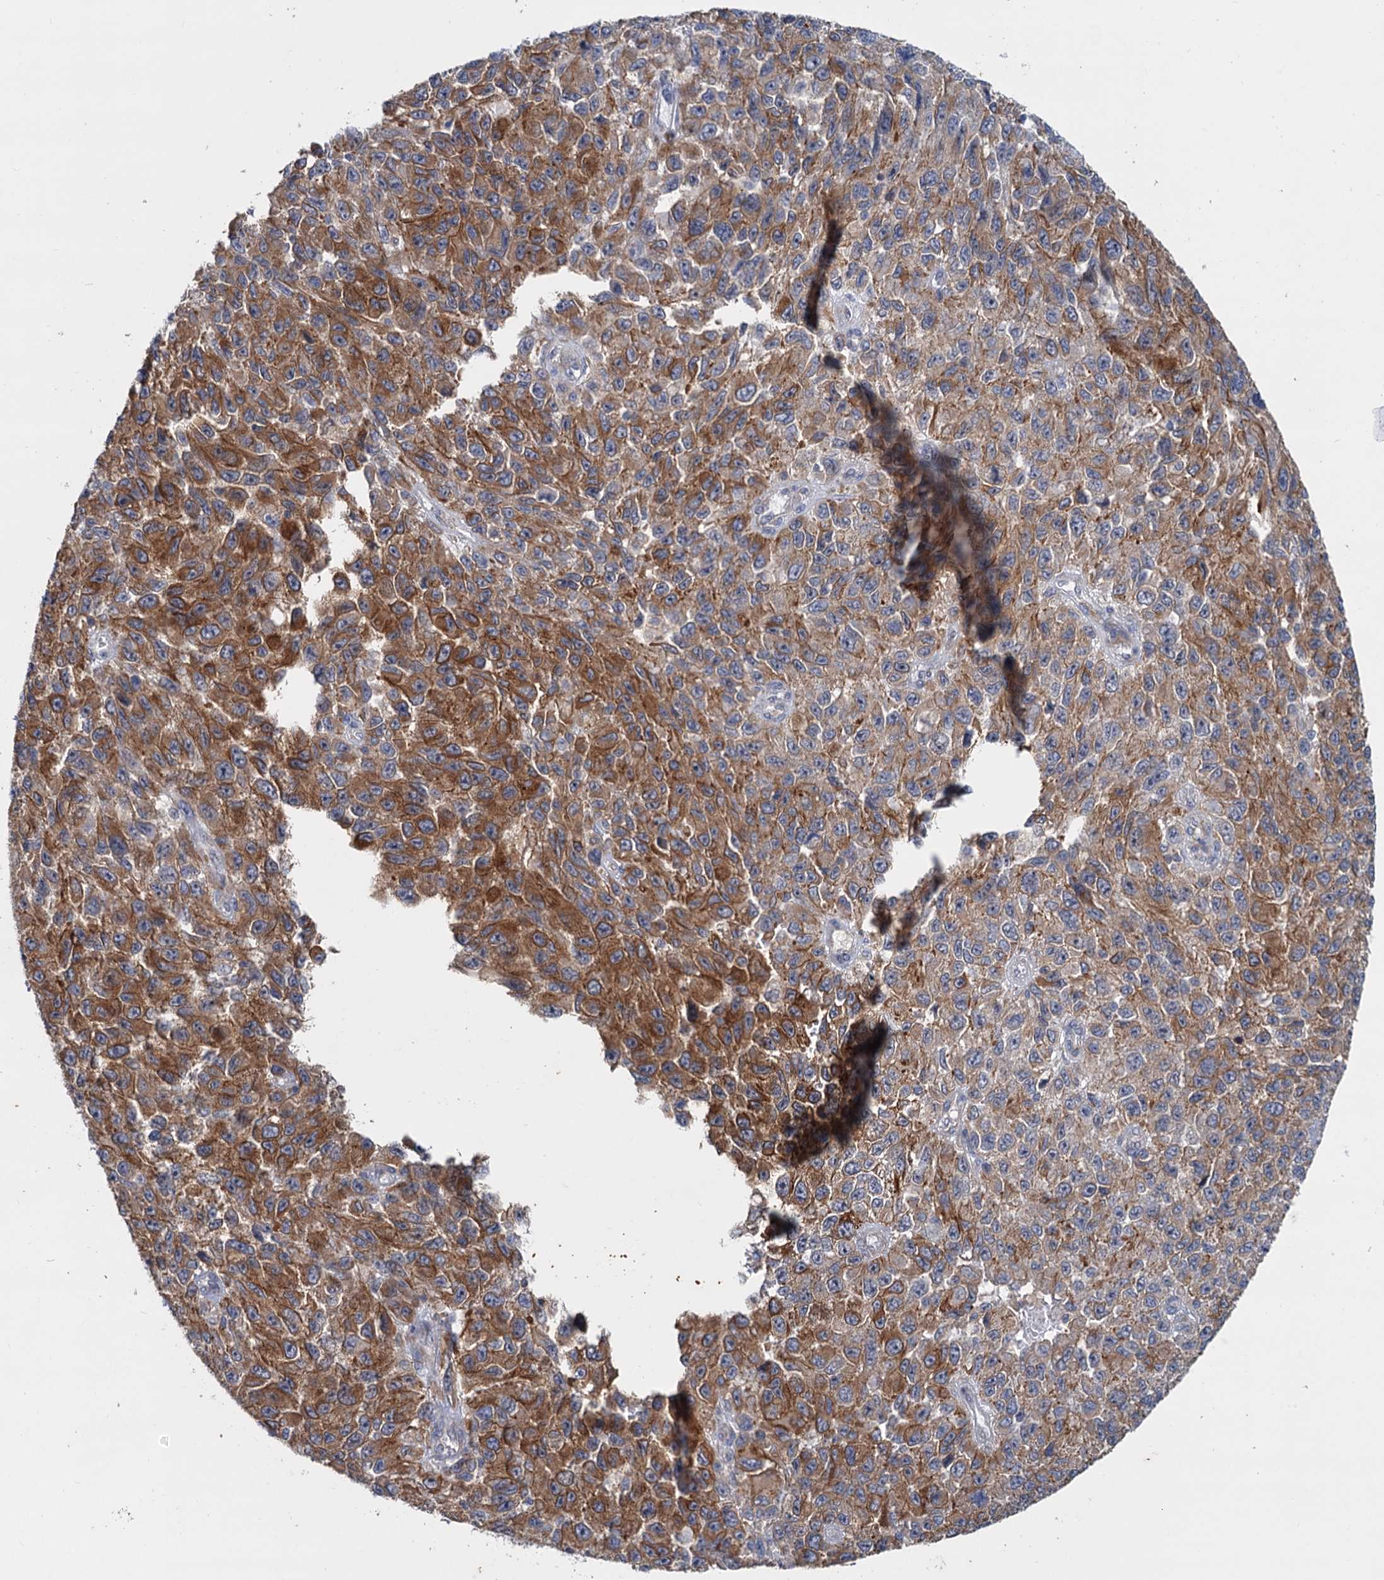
{"staining": {"intensity": "moderate", "quantity": ">75%", "location": "cytoplasmic/membranous"}, "tissue": "melanoma", "cell_type": "Tumor cells", "image_type": "cancer", "snomed": [{"axis": "morphology", "description": "Normal tissue, NOS"}, {"axis": "morphology", "description": "Malignant melanoma, NOS"}, {"axis": "topography", "description": "Skin"}], "caption": "Melanoma was stained to show a protein in brown. There is medium levels of moderate cytoplasmic/membranous positivity in approximately >75% of tumor cells. Using DAB (brown) and hematoxylin (blue) stains, captured at high magnification using brightfield microscopy.", "gene": "LRCH4", "patient": {"sex": "female", "age": 96}}